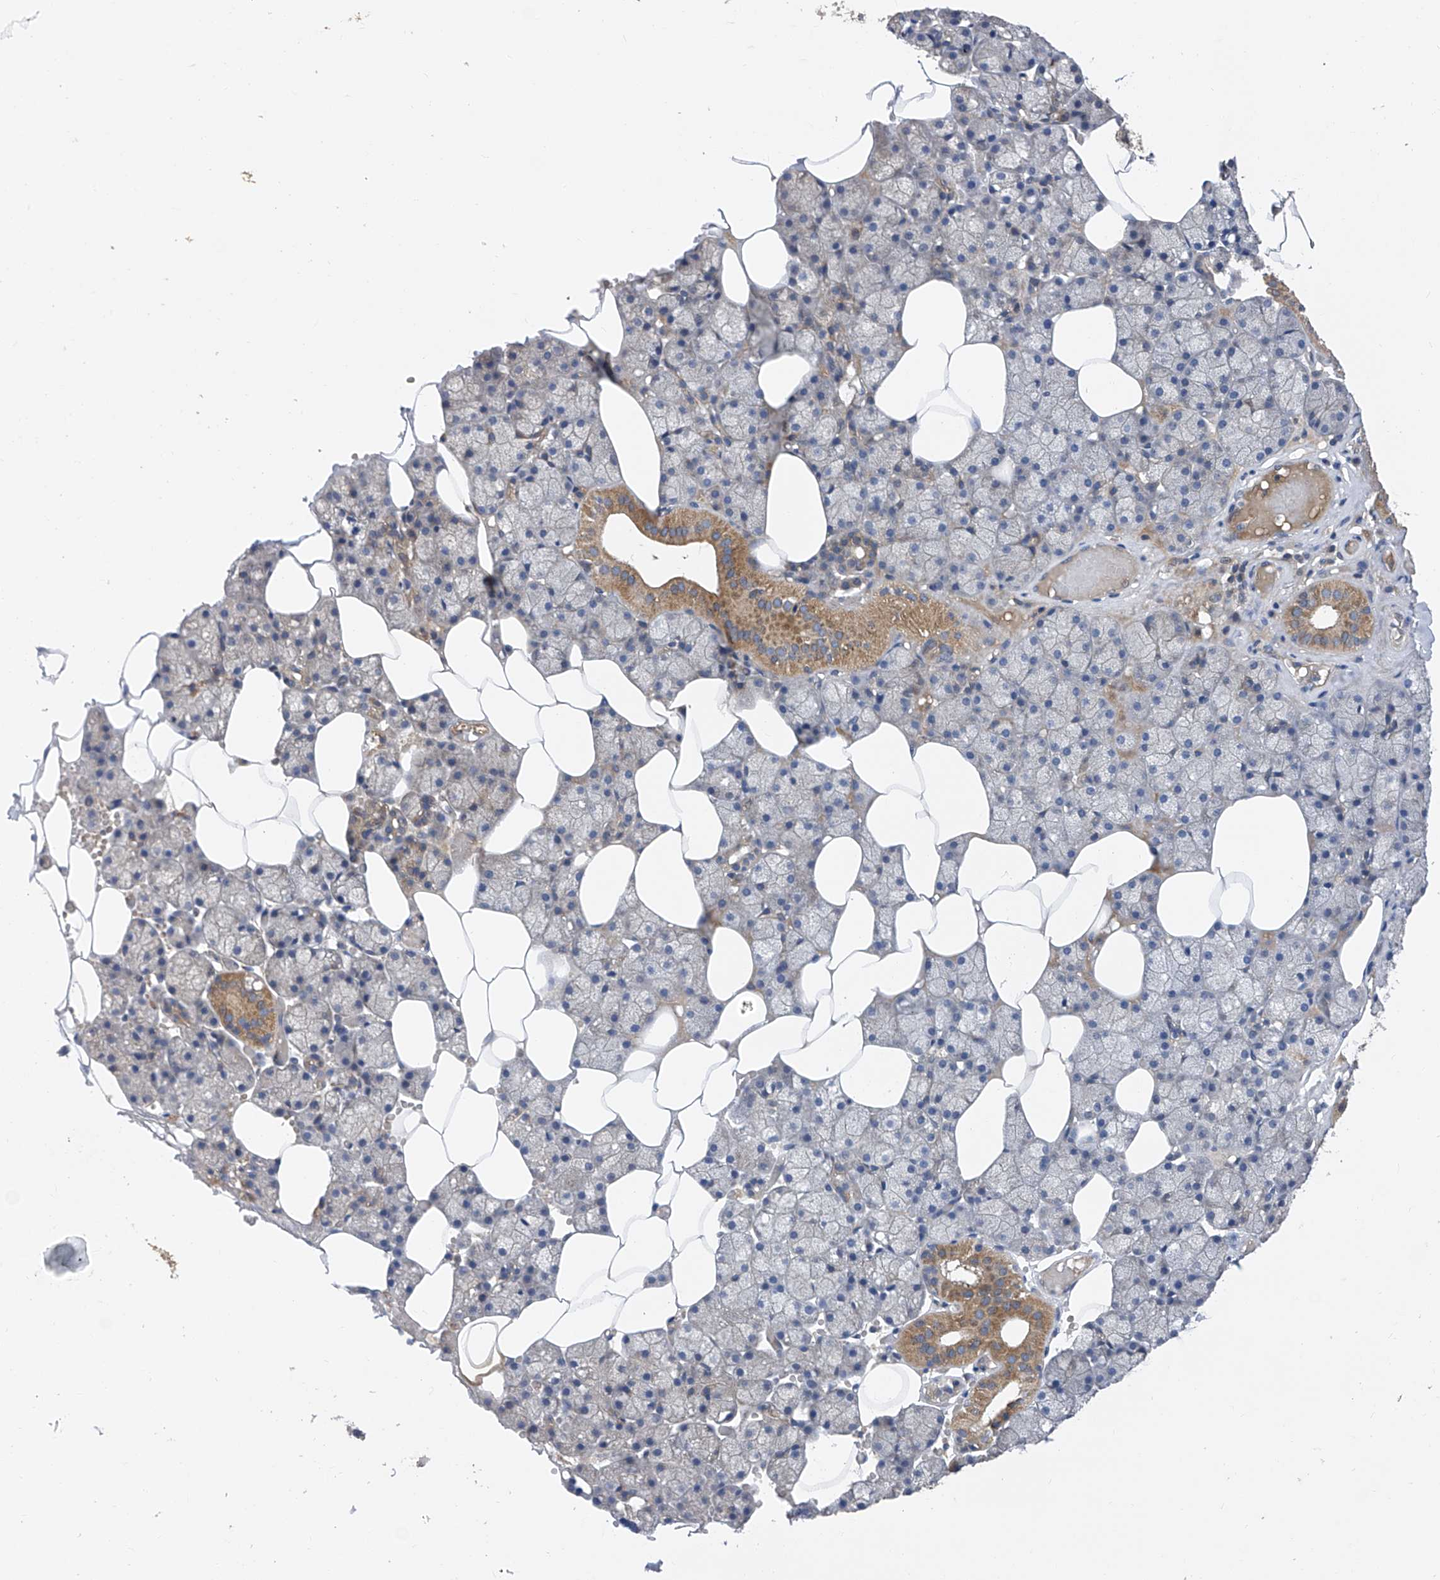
{"staining": {"intensity": "moderate", "quantity": "25%-75%", "location": "cytoplasmic/membranous"}, "tissue": "salivary gland", "cell_type": "Glandular cells", "image_type": "normal", "snomed": [{"axis": "morphology", "description": "Normal tissue, NOS"}, {"axis": "topography", "description": "Salivary gland"}], "caption": "Moderate cytoplasmic/membranous expression for a protein is present in approximately 25%-75% of glandular cells of normal salivary gland using IHC.", "gene": "PTK2", "patient": {"sex": "male", "age": 62}}